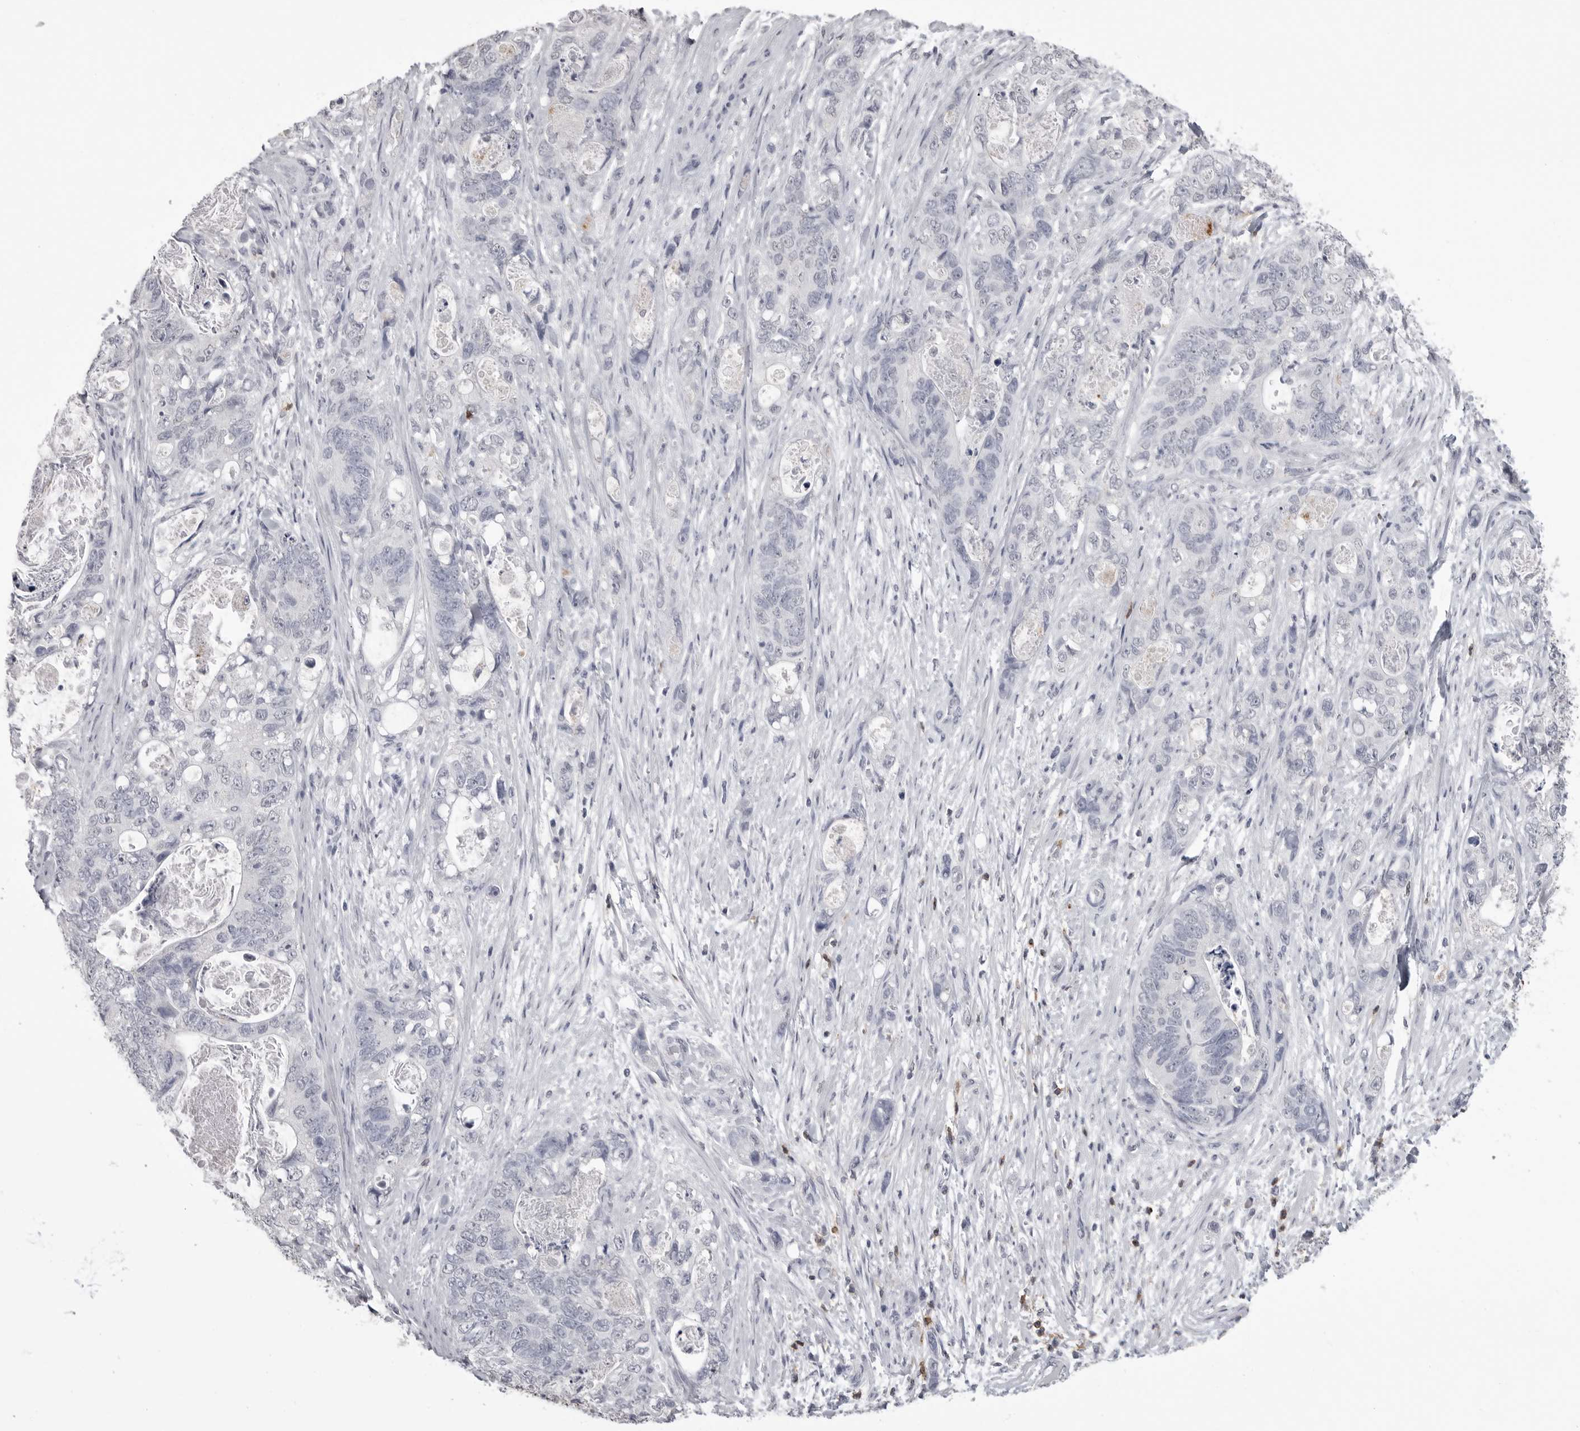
{"staining": {"intensity": "negative", "quantity": "none", "location": "none"}, "tissue": "stomach cancer", "cell_type": "Tumor cells", "image_type": "cancer", "snomed": [{"axis": "morphology", "description": "Normal tissue, NOS"}, {"axis": "morphology", "description": "Adenocarcinoma, NOS"}, {"axis": "topography", "description": "Stomach"}], "caption": "Stomach cancer (adenocarcinoma) was stained to show a protein in brown. There is no significant expression in tumor cells. The staining is performed using DAB (3,3'-diaminobenzidine) brown chromogen with nuclei counter-stained in using hematoxylin.", "gene": "ITGAL", "patient": {"sex": "female", "age": 89}}